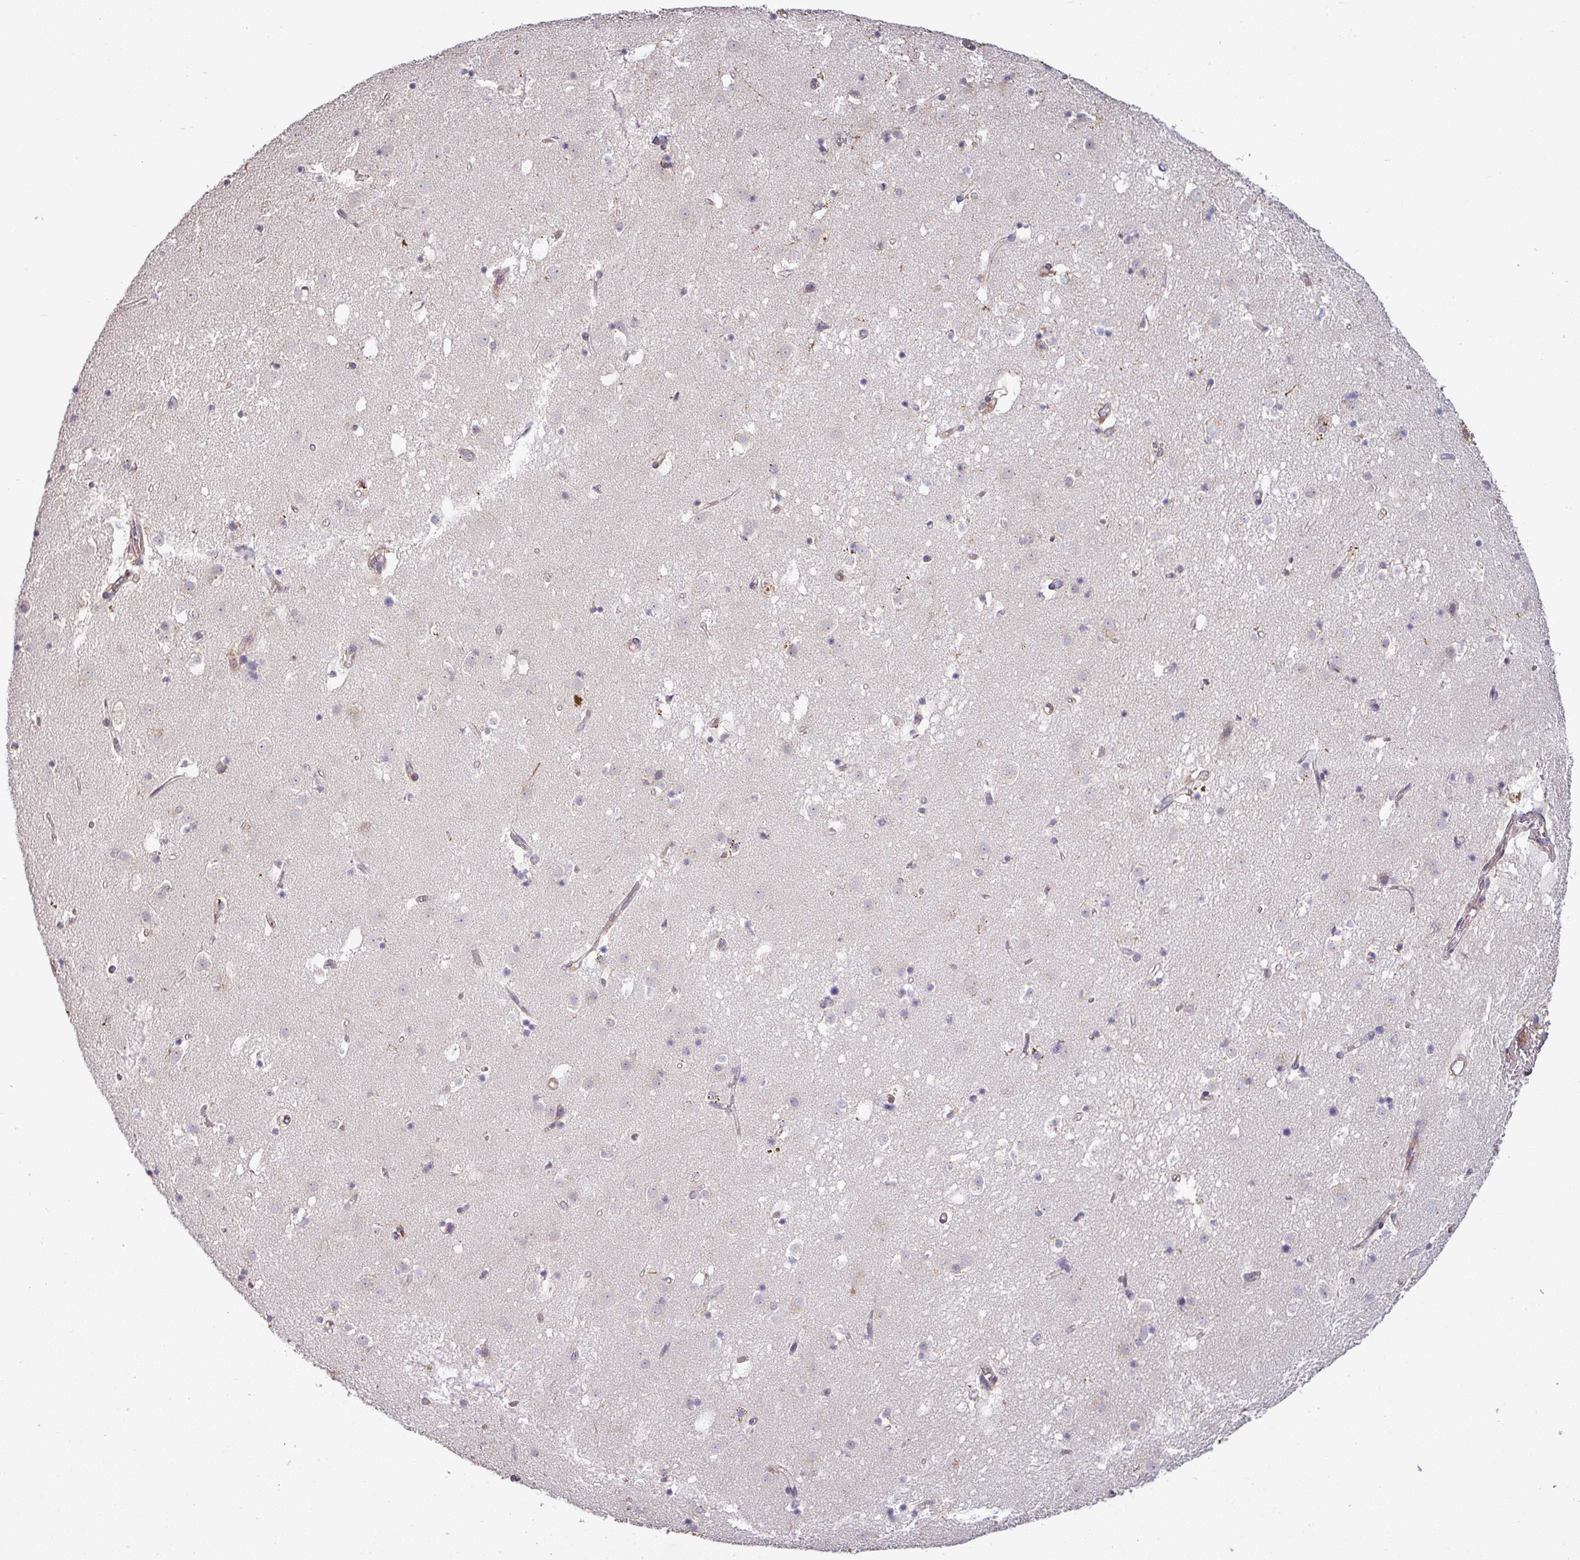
{"staining": {"intensity": "negative", "quantity": "none", "location": "none"}, "tissue": "caudate", "cell_type": "Glial cells", "image_type": "normal", "snomed": [{"axis": "morphology", "description": "Normal tissue, NOS"}, {"axis": "topography", "description": "Lateral ventricle wall"}], "caption": "Normal caudate was stained to show a protein in brown. There is no significant positivity in glial cells. (DAB immunohistochemistry (IHC) visualized using brightfield microscopy, high magnification).", "gene": "LRRC74B", "patient": {"sex": "male", "age": 58}}